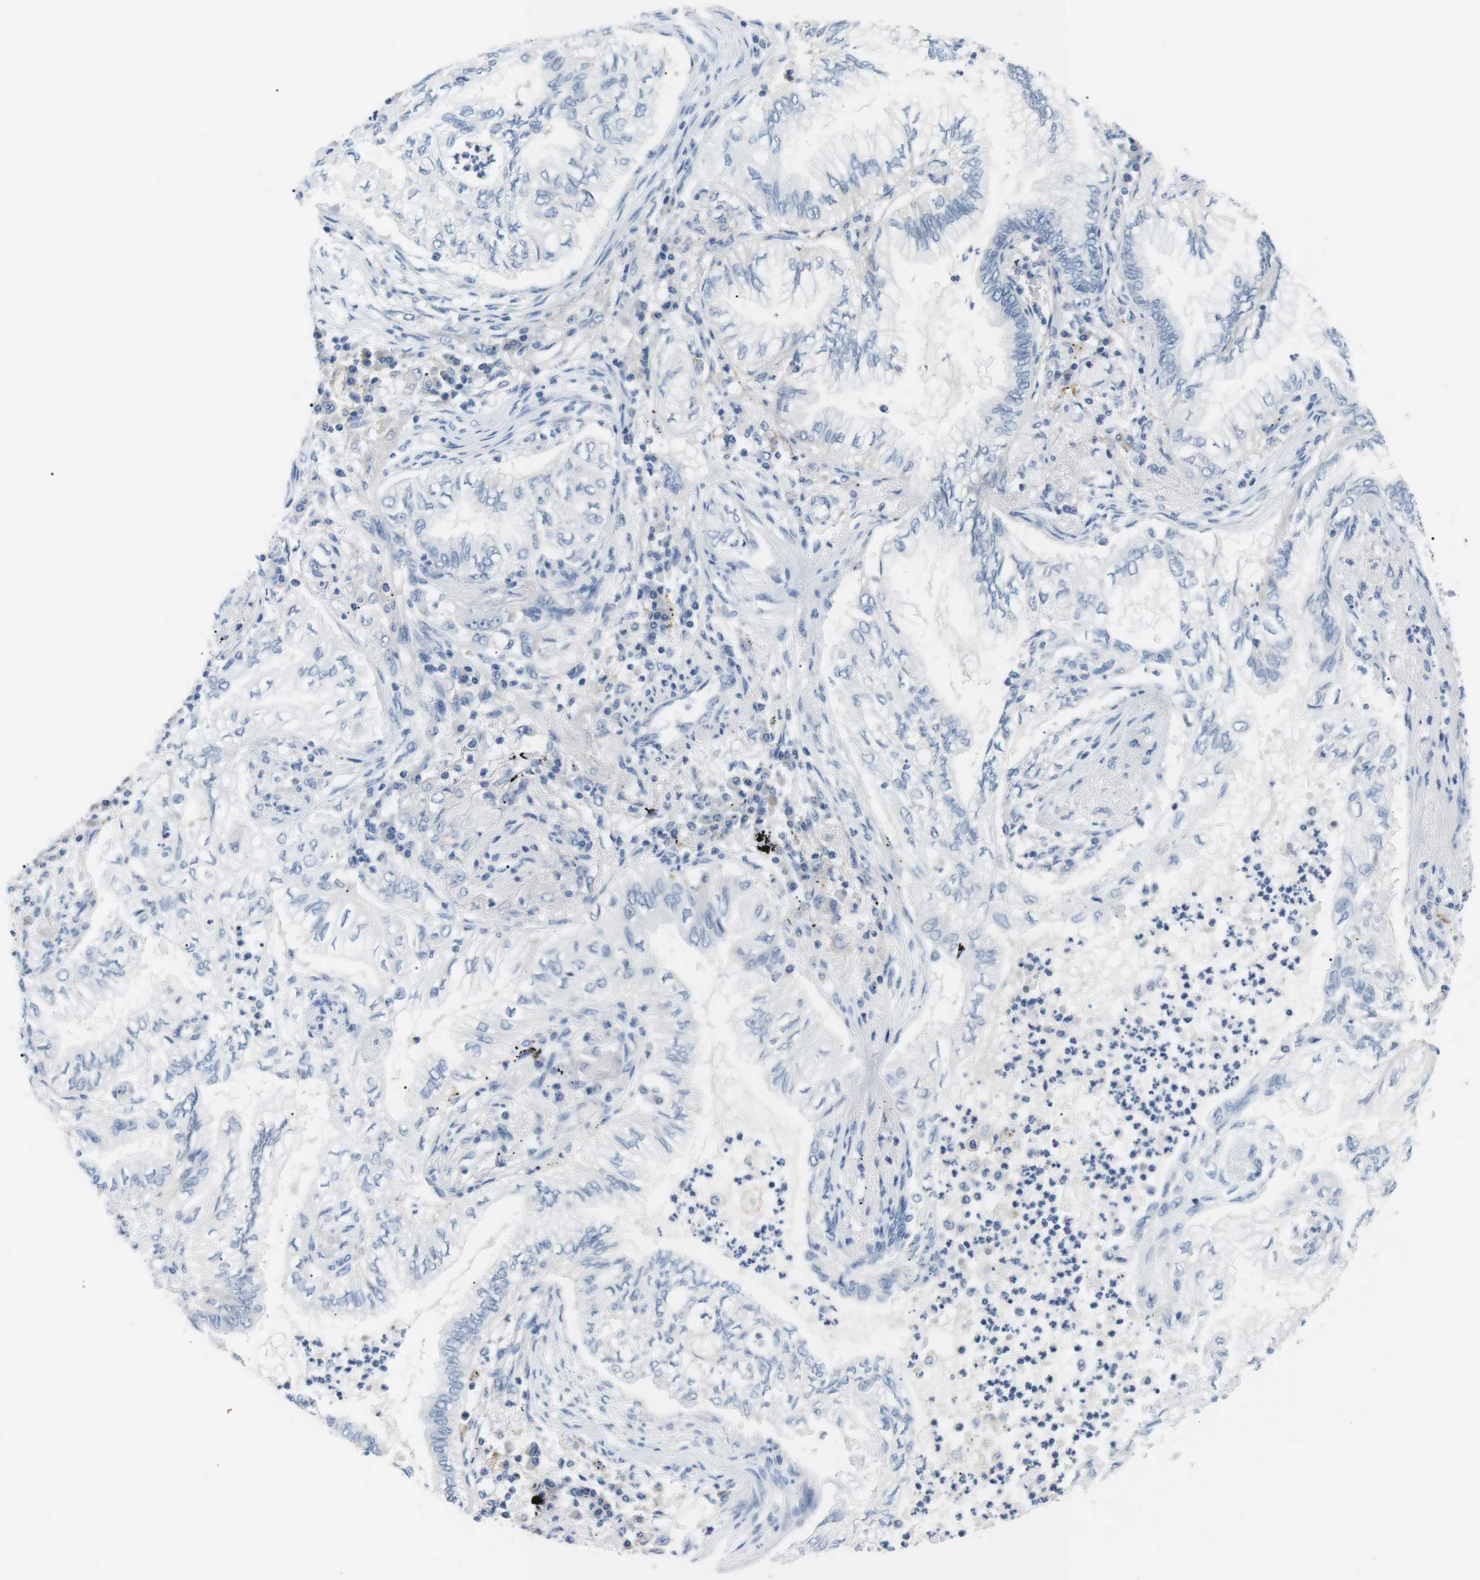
{"staining": {"intensity": "negative", "quantity": "none", "location": "none"}, "tissue": "lung cancer", "cell_type": "Tumor cells", "image_type": "cancer", "snomed": [{"axis": "morphology", "description": "Normal tissue, NOS"}, {"axis": "morphology", "description": "Adenocarcinoma, NOS"}, {"axis": "topography", "description": "Bronchus"}, {"axis": "topography", "description": "Lung"}], "caption": "DAB immunohistochemical staining of lung cancer (adenocarcinoma) exhibits no significant positivity in tumor cells. (Stains: DAB (3,3'-diaminobenzidine) immunohistochemistry (IHC) with hematoxylin counter stain, Microscopy: brightfield microscopy at high magnification).", "gene": "FCGRT", "patient": {"sex": "female", "age": 70}}